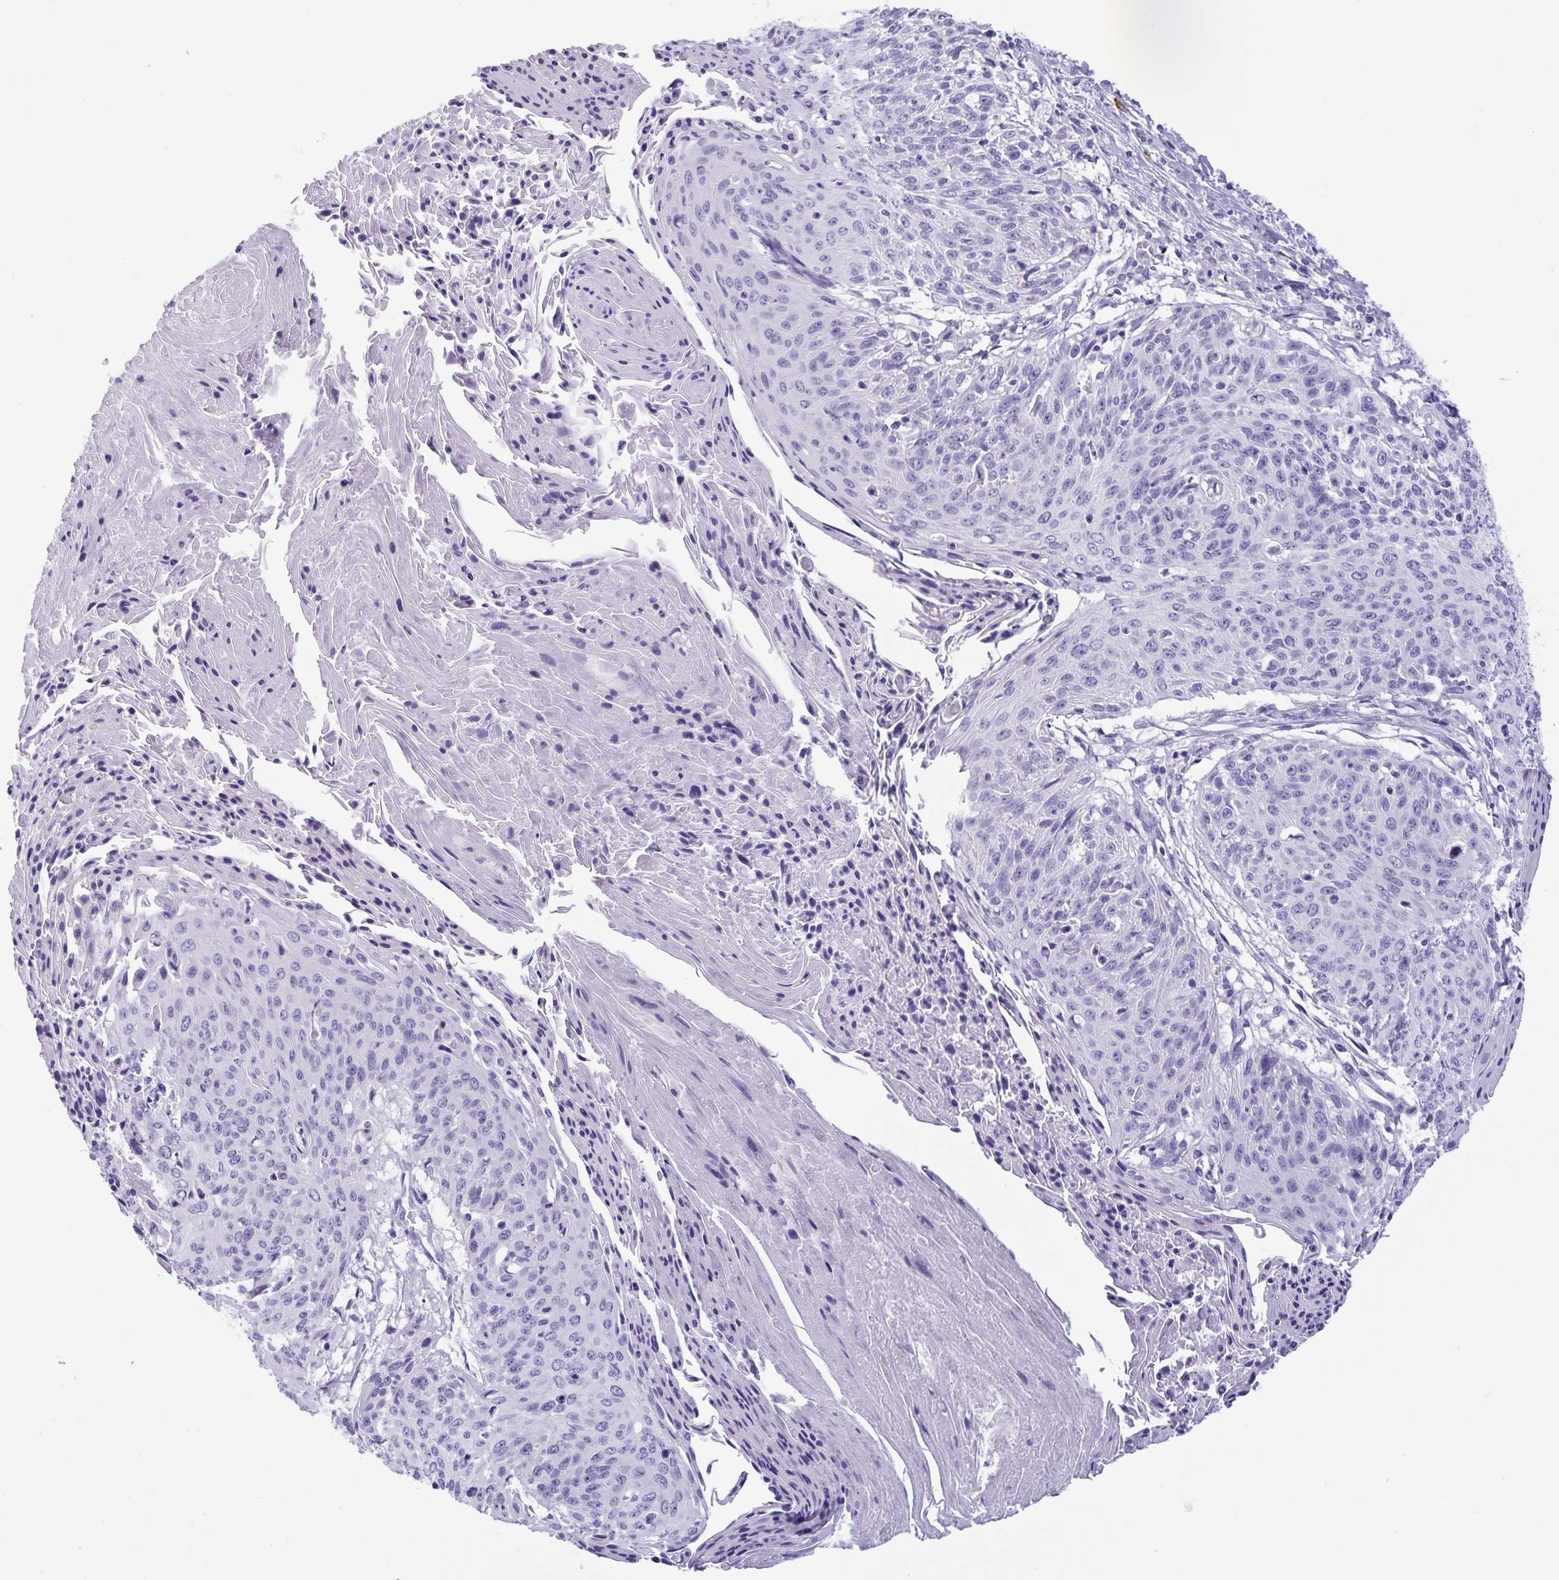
{"staining": {"intensity": "negative", "quantity": "none", "location": "none"}, "tissue": "cervical cancer", "cell_type": "Tumor cells", "image_type": "cancer", "snomed": [{"axis": "morphology", "description": "Squamous cell carcinoma, NOS"}, {"axis": "topography", "description": "Cervix"}], "caption": "This is an immunohistochemistry (IHC) micrograph of human squamous cell carcinoma (cervical). There is no expression in tumor cells.", "gene": "IBTK", "patient": {"sex": "female", "age": 45}}